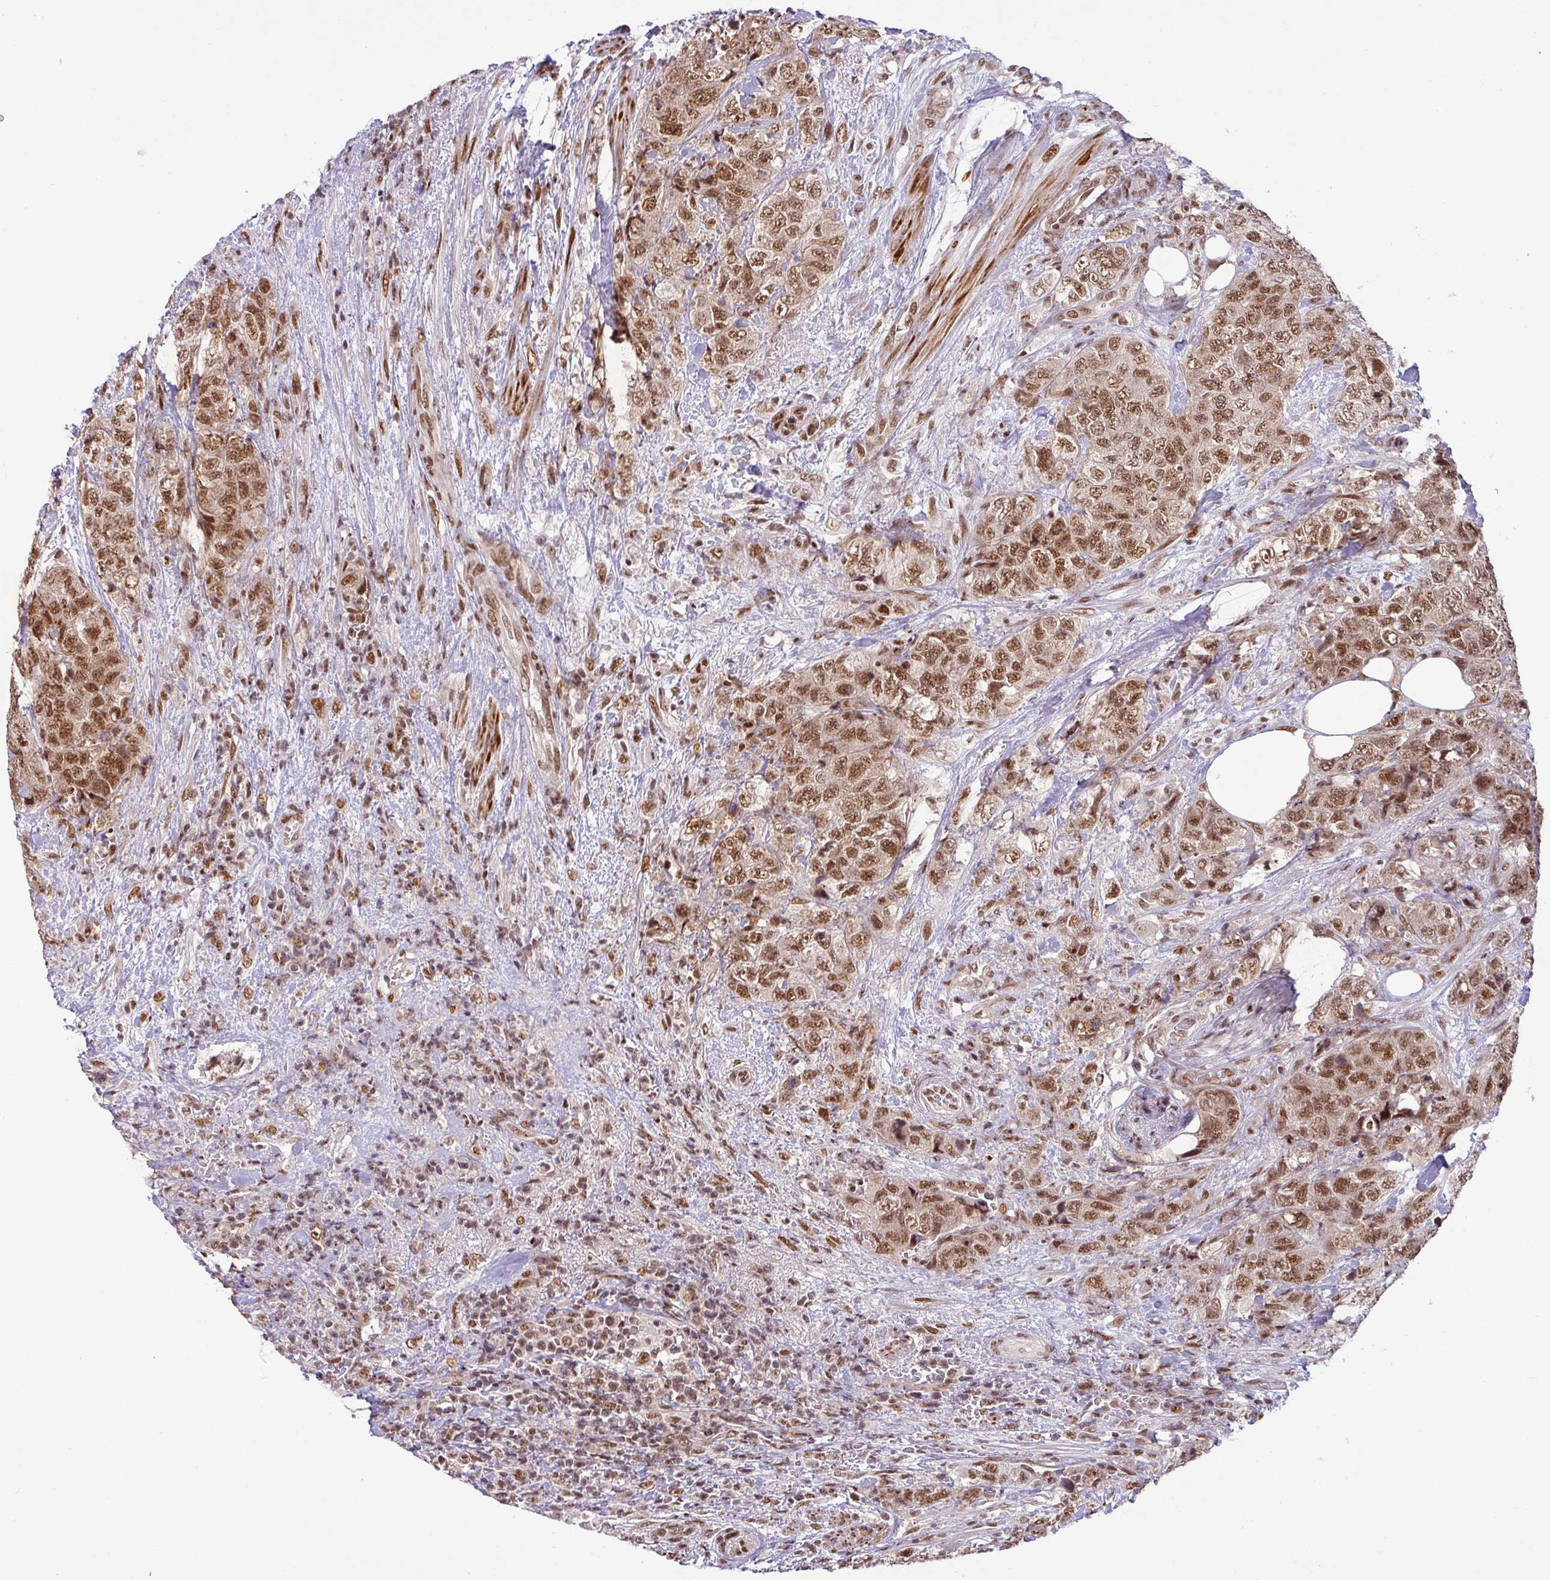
{"staining": {"intensity": "strong", "quantity": ">75%", "location": "nuclear"}, "tissue": "urothelial cancer", "cell_type": "Tumor cells", "image_type": "cancer", "snomed": [{"axis": "morphology", "description": "Urothelial carcinoma, High grade"}, {"axis": "topography", "description": "Urinary bladder"}], "caption": "Brown immunohistochemical staining in high-grade urothelial carcinoma exhibits strong nuclear staining in approximately >75% of tumor cells.", "gene": "SRSF2", "patient": {"sex": "female", "age": 78}}